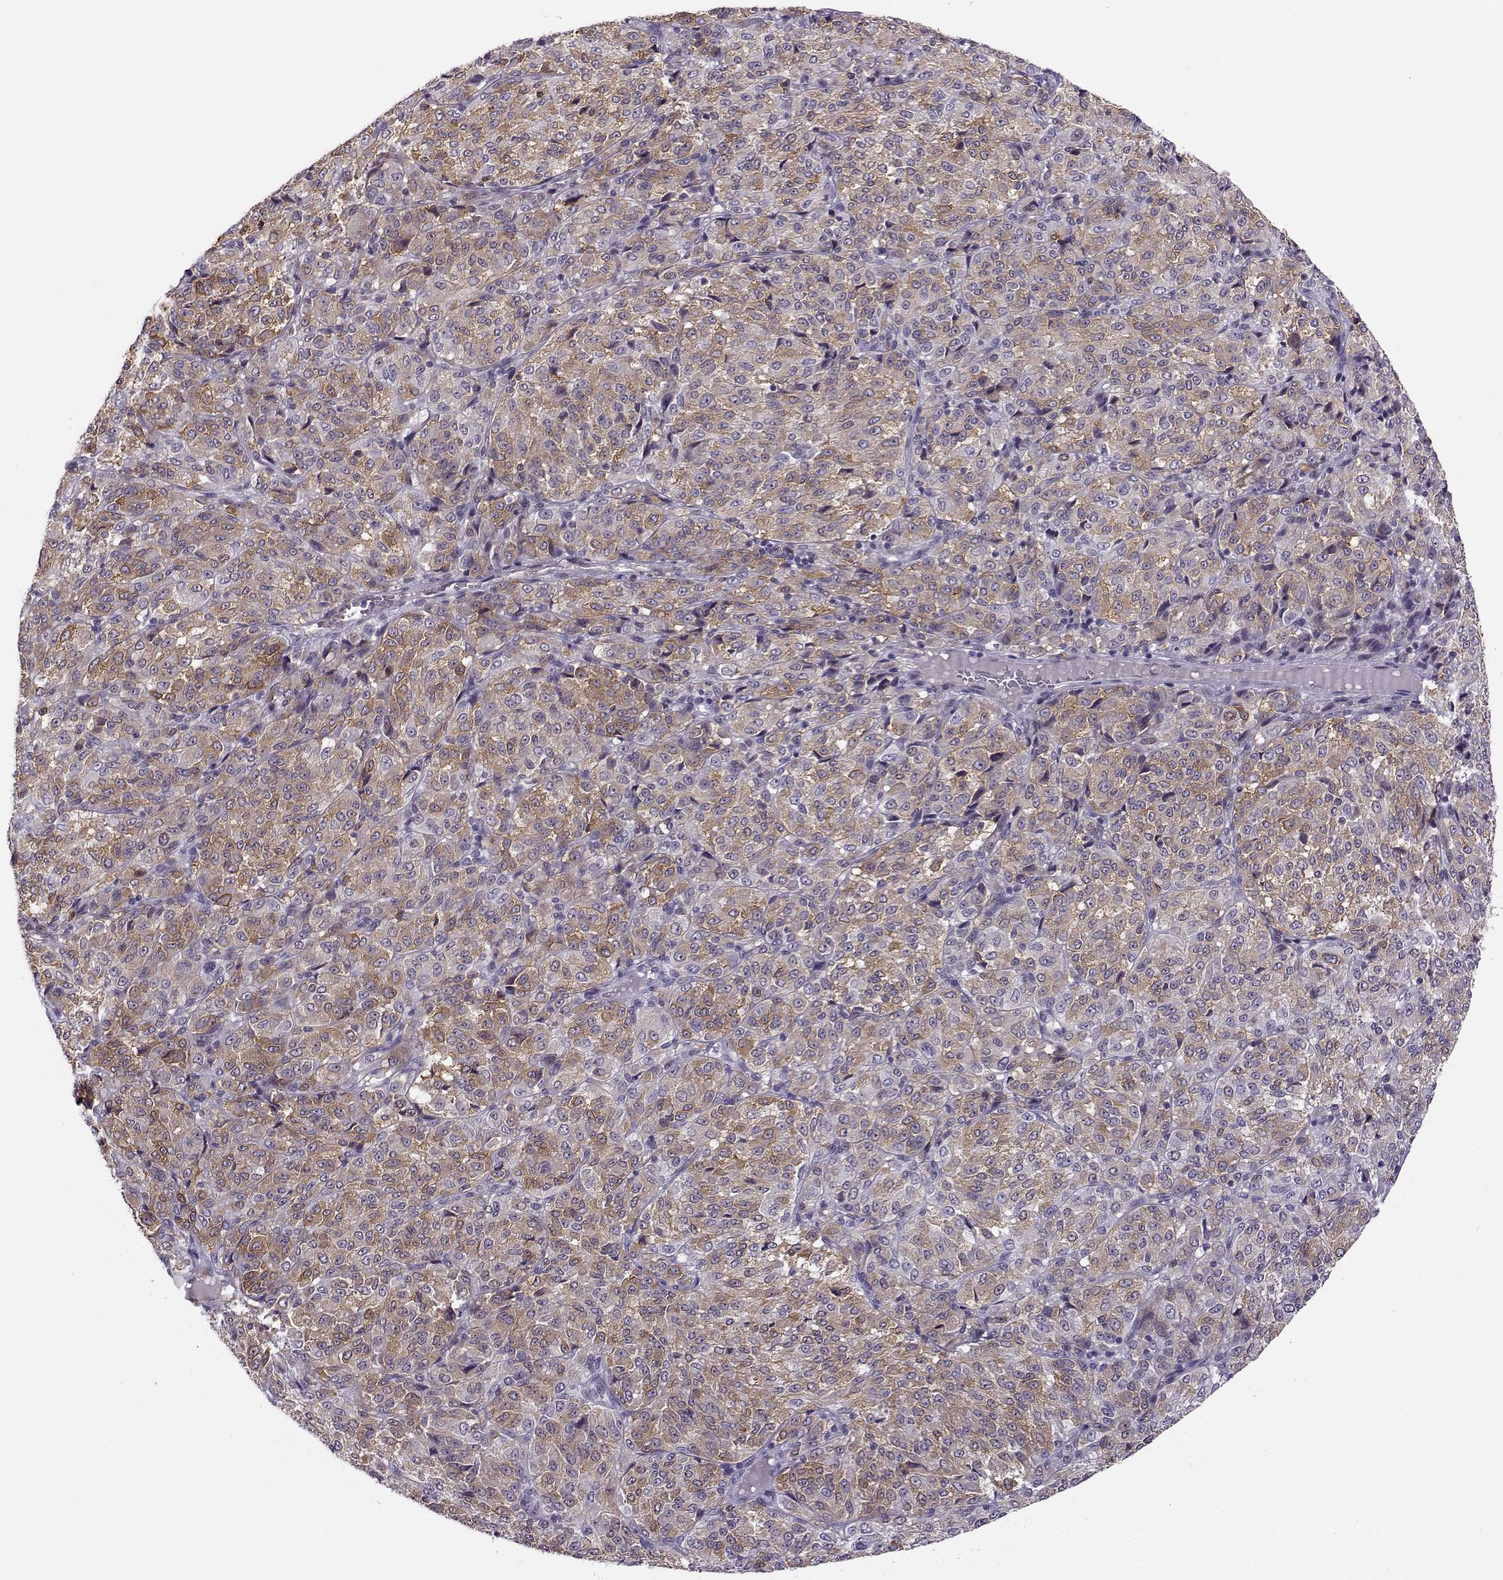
{"staining": {"intensity": "weak", "quantity": "25%-75%", "location": "cytoplasmic/membranous"}, "tissue": "melanoma", "cell_type": "Tumor cells", "image_type": "cancer", "snomed": [{"axis": "morphology", "description": "Malignant melanoma, Metastatic site"}, {"axis": "topography", "description": "Brain"}], "caption": "This micrograph reveals immunohistochemistry (IHC) staining of human melanoma, with low weak cytoplasmic/membranous staining in approximately 25%-75% of tumor cells.", "gene": "BACH1", "patient": {"sex": "female", "age": 56}}